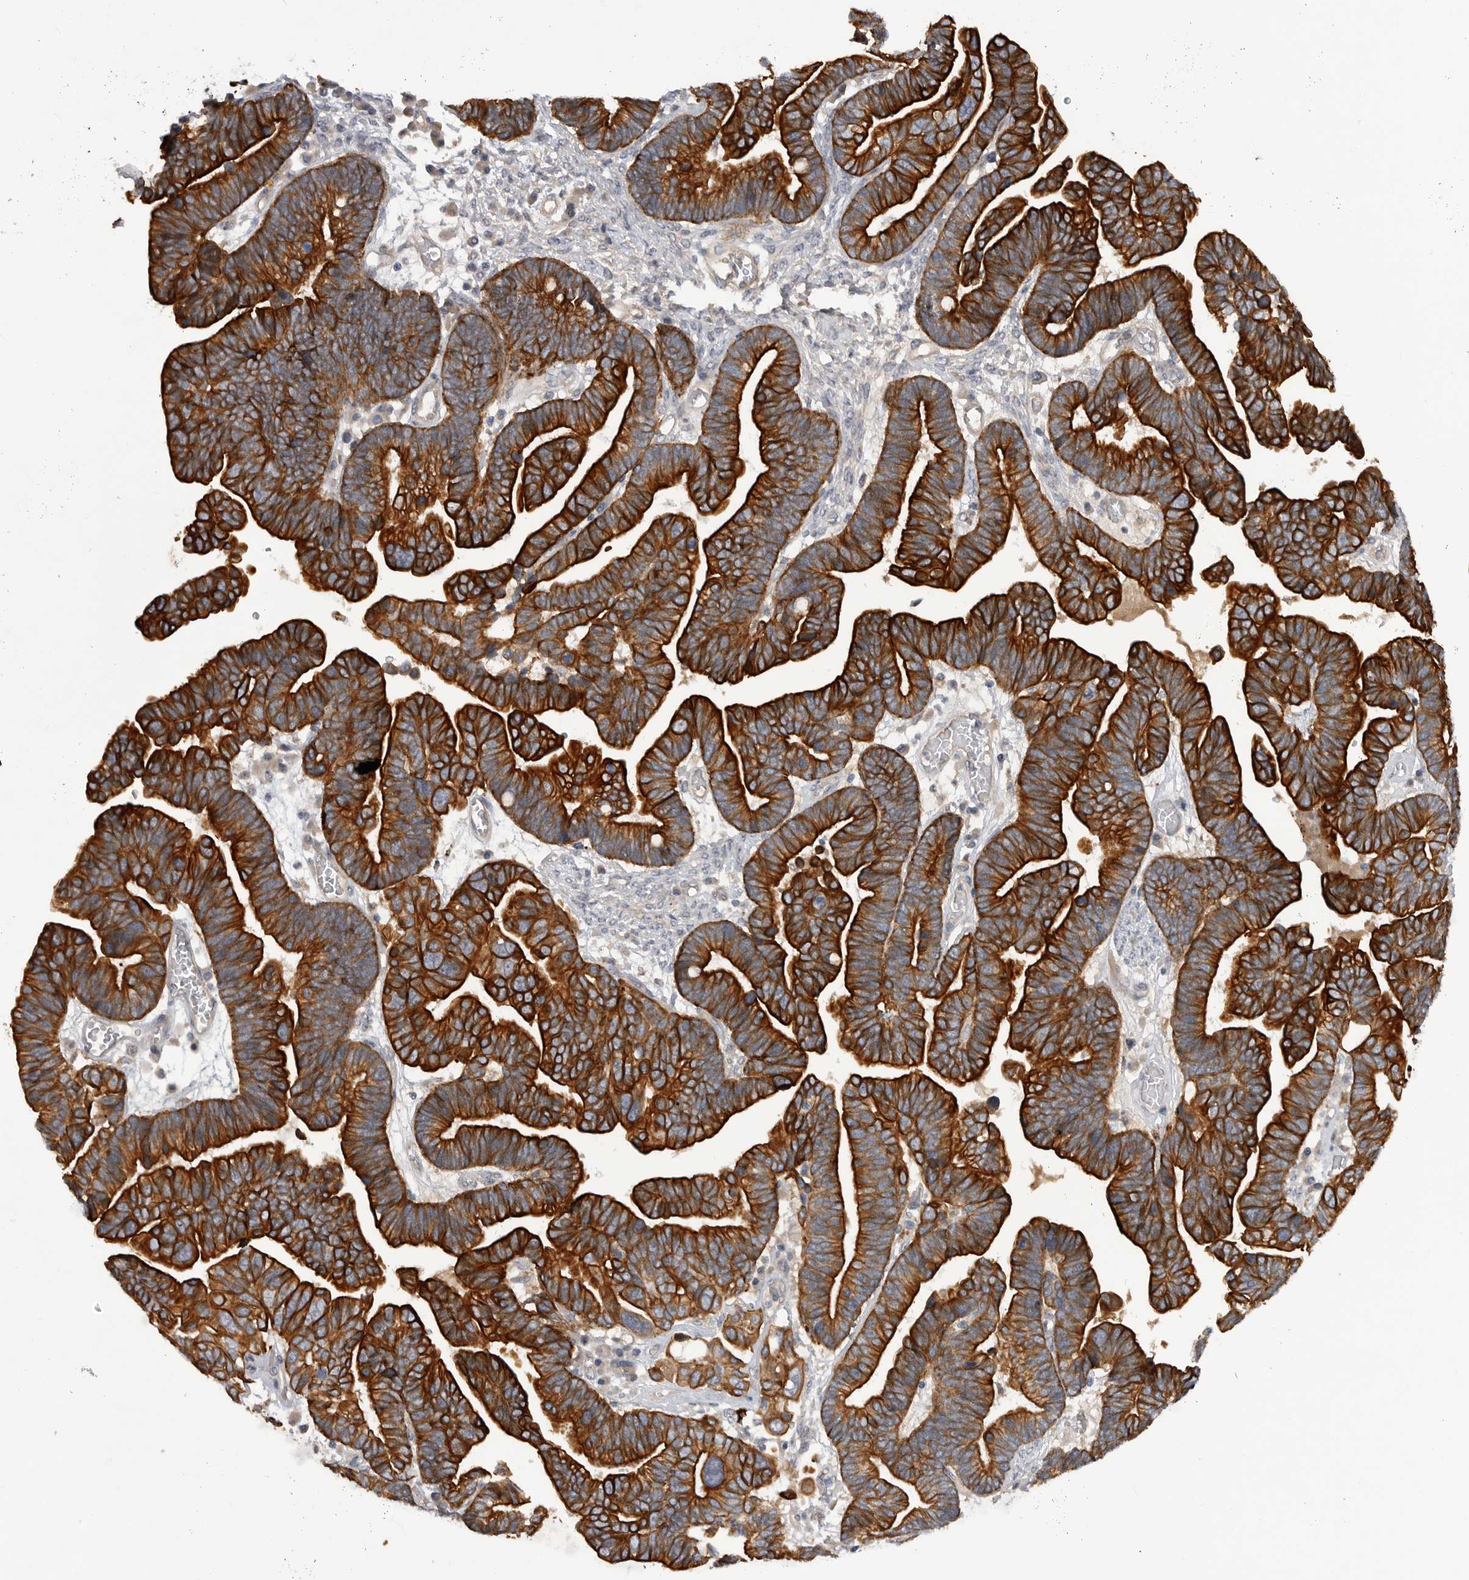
{"staining": {"intensity": "strong", "quantity": ">75%", "location": "cytoplasmic/membranous"}, "tissue": "ovarian cancer", "cell_type": "Tumor cells", "image_type": "cancer", "snomed": [{"axis": "morphology", "description": "Cystadenocarcinoma, serous, NOS"}, {"axis": "topography", "description": "Ovary"}], "caption": "Immunohistochemical staining of human ovarian cancer (serous cystadenocarcinoma) shows high levels of strong cytoplasmic/membranous protein staining in about >75% of tumor cells.", "gene": "DHDDS", "patient": {"sex": "female", "age": 56}}